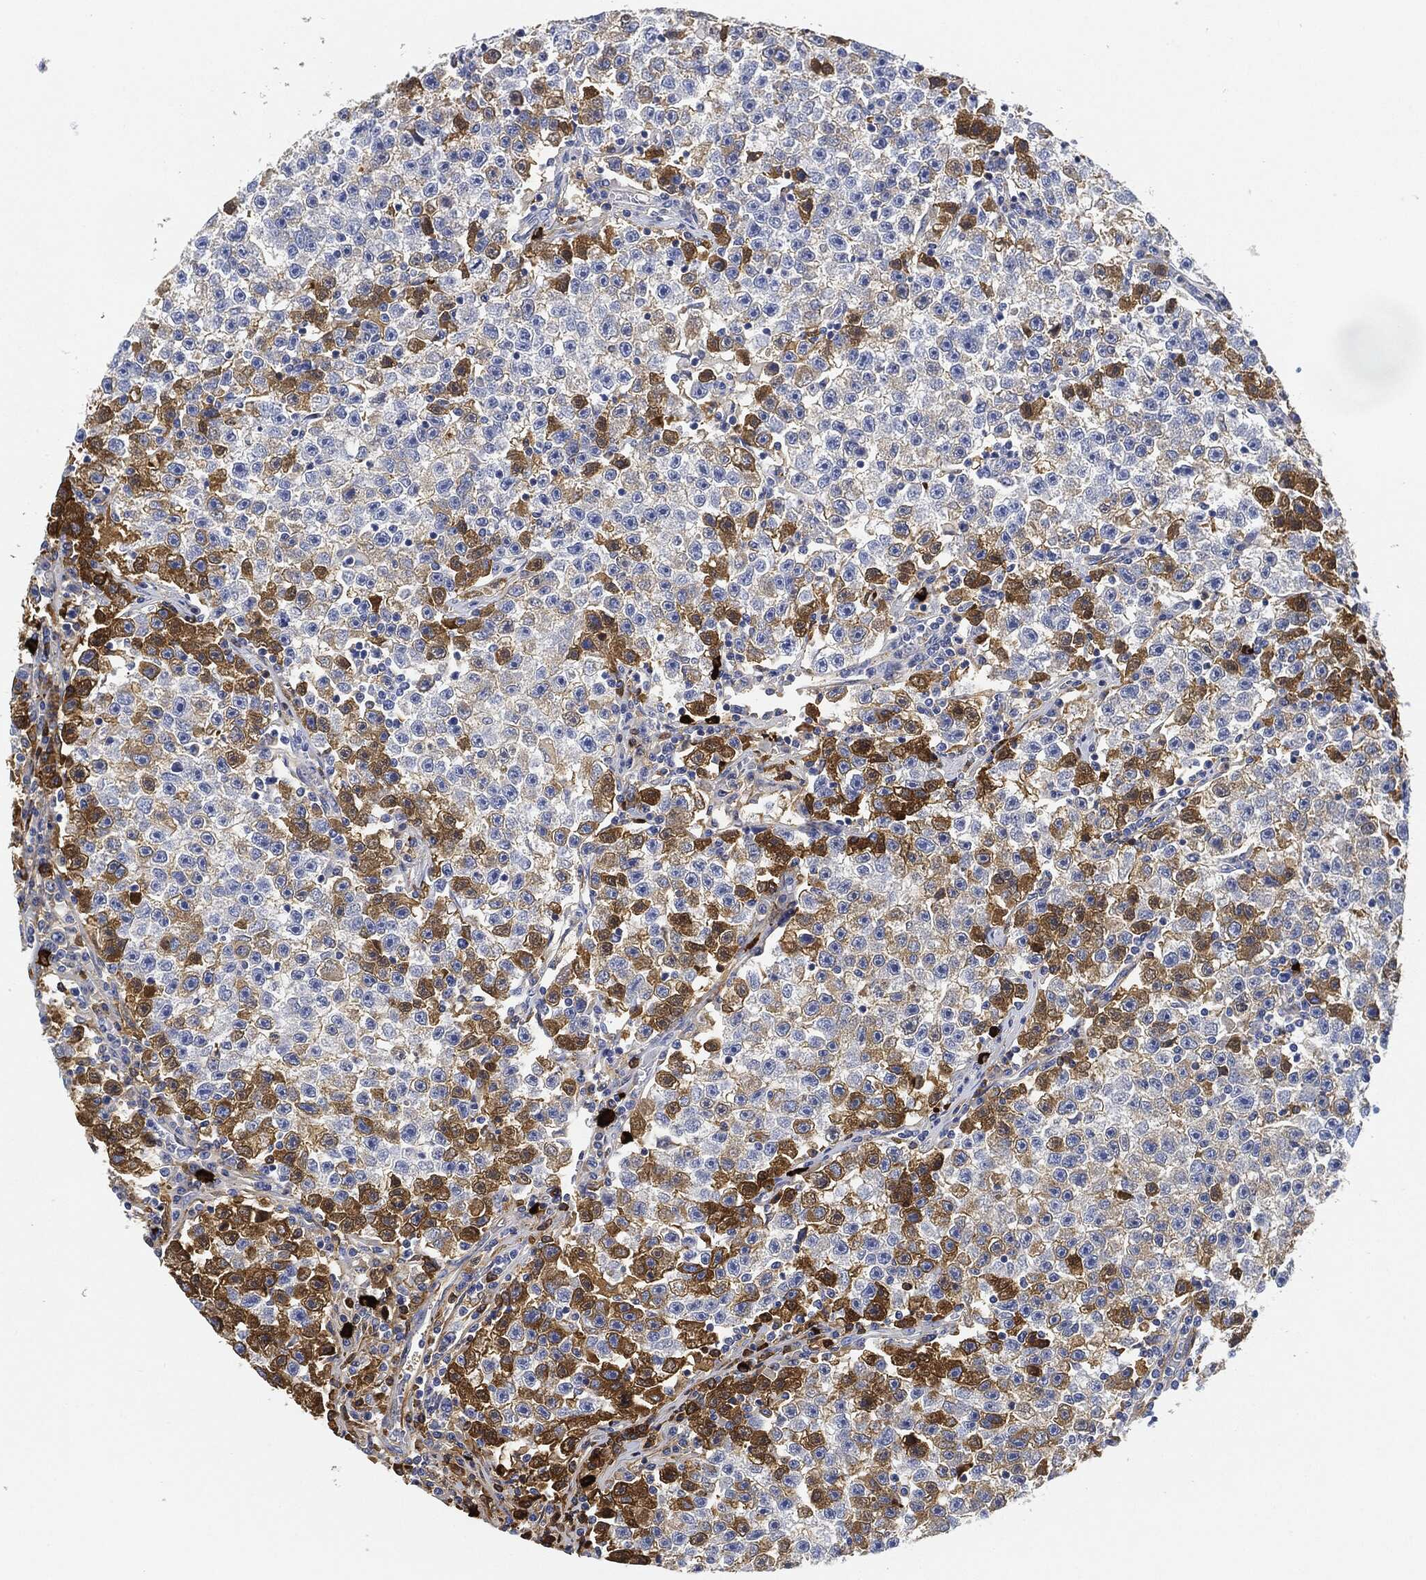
{"staining": {"intensity": "strong", "quantity": "<25%", "location": "cytoplasmic/membranous"}, "tissue": "testis cancer", "cell_type": "Tumor cells", "image_type": "cancer", "snomed": [{"axis": "morphology", "description": "Seminoma, NOS"}, {"axis": "topography", "description": "Testis"}], "caption": "Tumor cells reveal medium levels of strong cytoplasmic/membranous staining in about <25% of cells in testis cancer.", "gene": "IGLV6-57", "patient": {"sex": "male", "age": 22}}